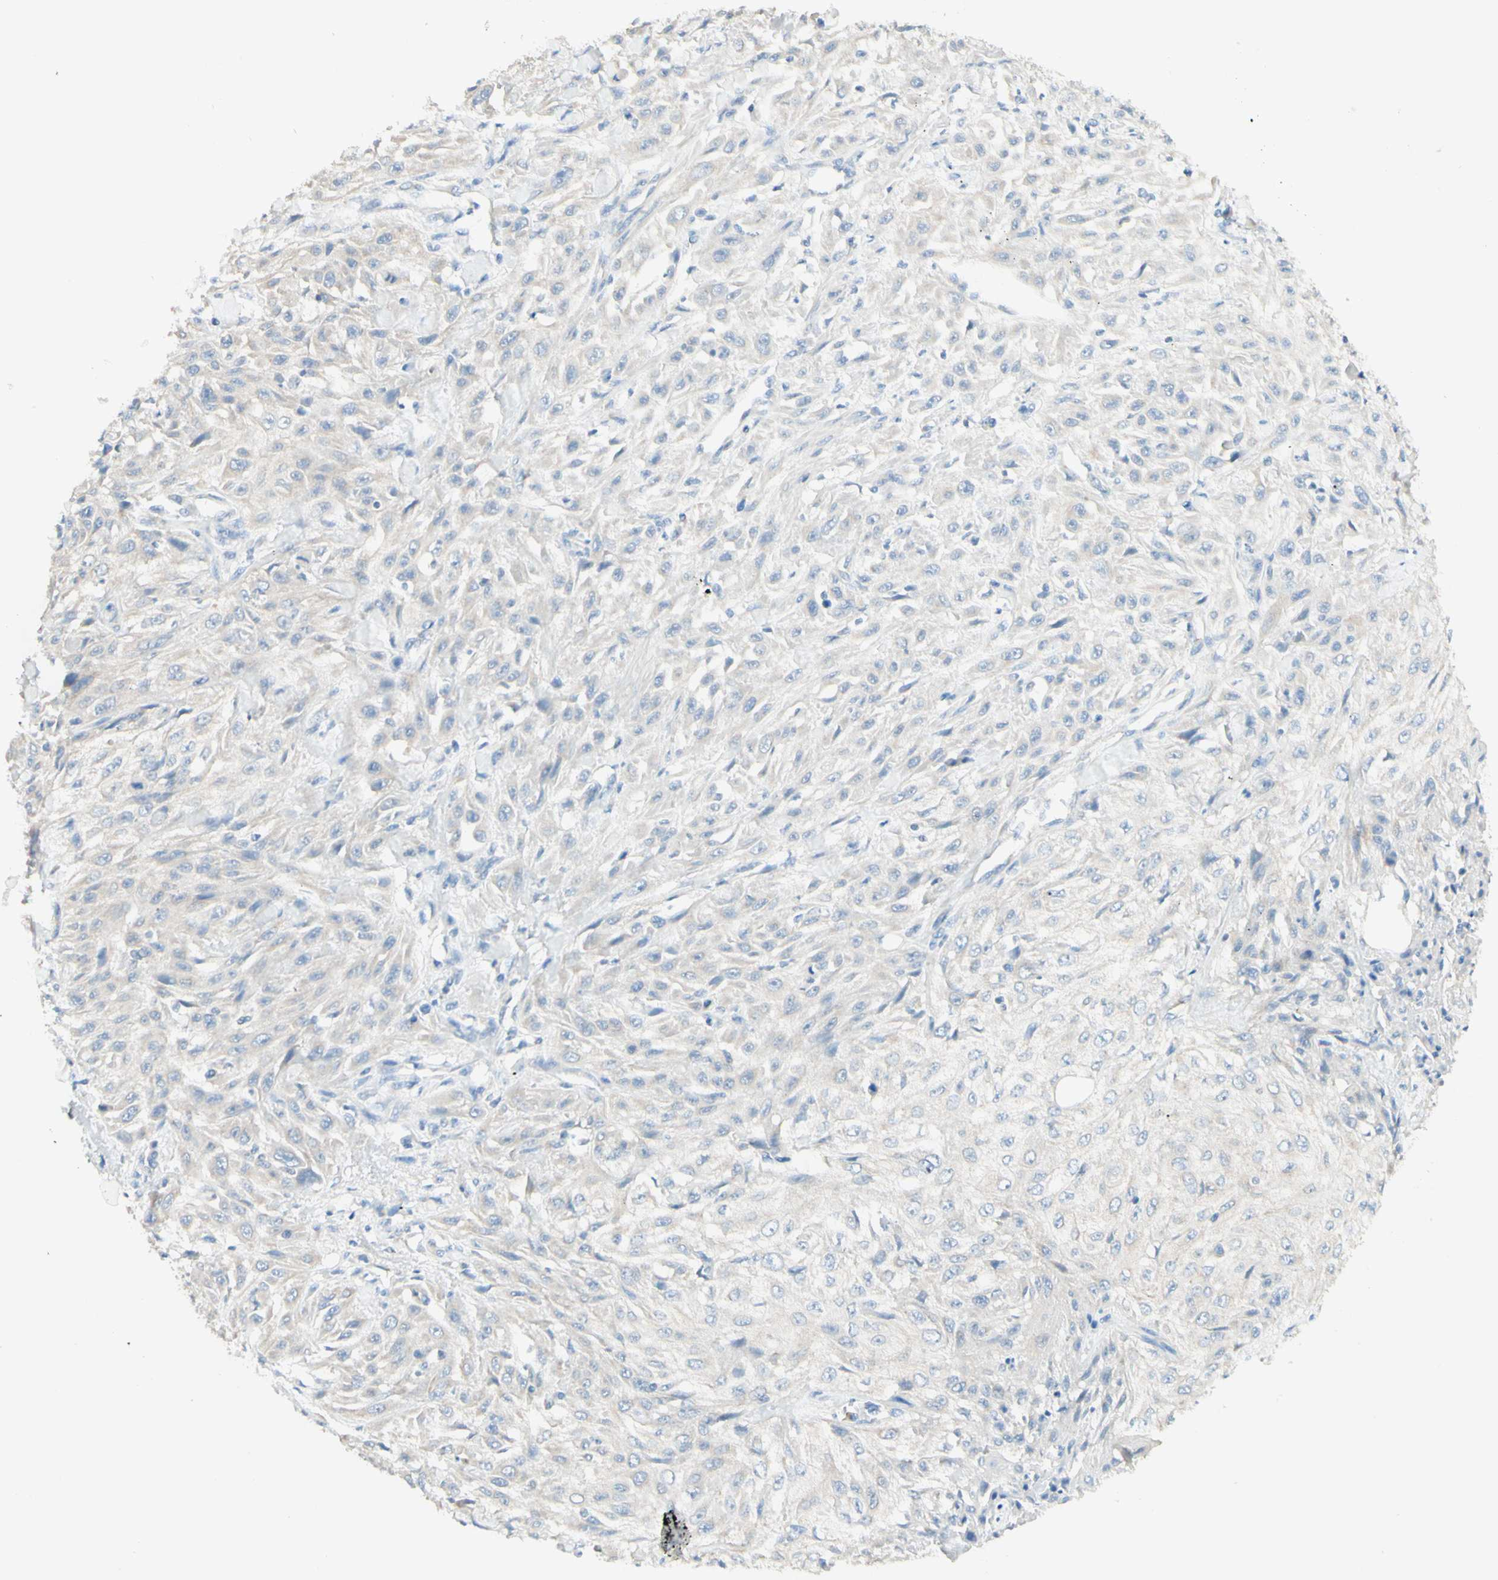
{"staining": {"intensity": "negative", "quantity": "none", "location": "none"}, "tissue": "skin cancer", "cell_type": "Tumor cells", "image_type": "cancer", "snomed": [{"axis": "morphology", "description": "Squamous cell carcinoma, NOS"}, {"axis": "topography", "description": "Skin"}], "caption": "Immunohistochemistry of human skin cancer (squamous cell carcinoma) exhibits no expression in tumor cells.", "gene": "ARMC10", "patient": {"sex": "male", "age": 75}}